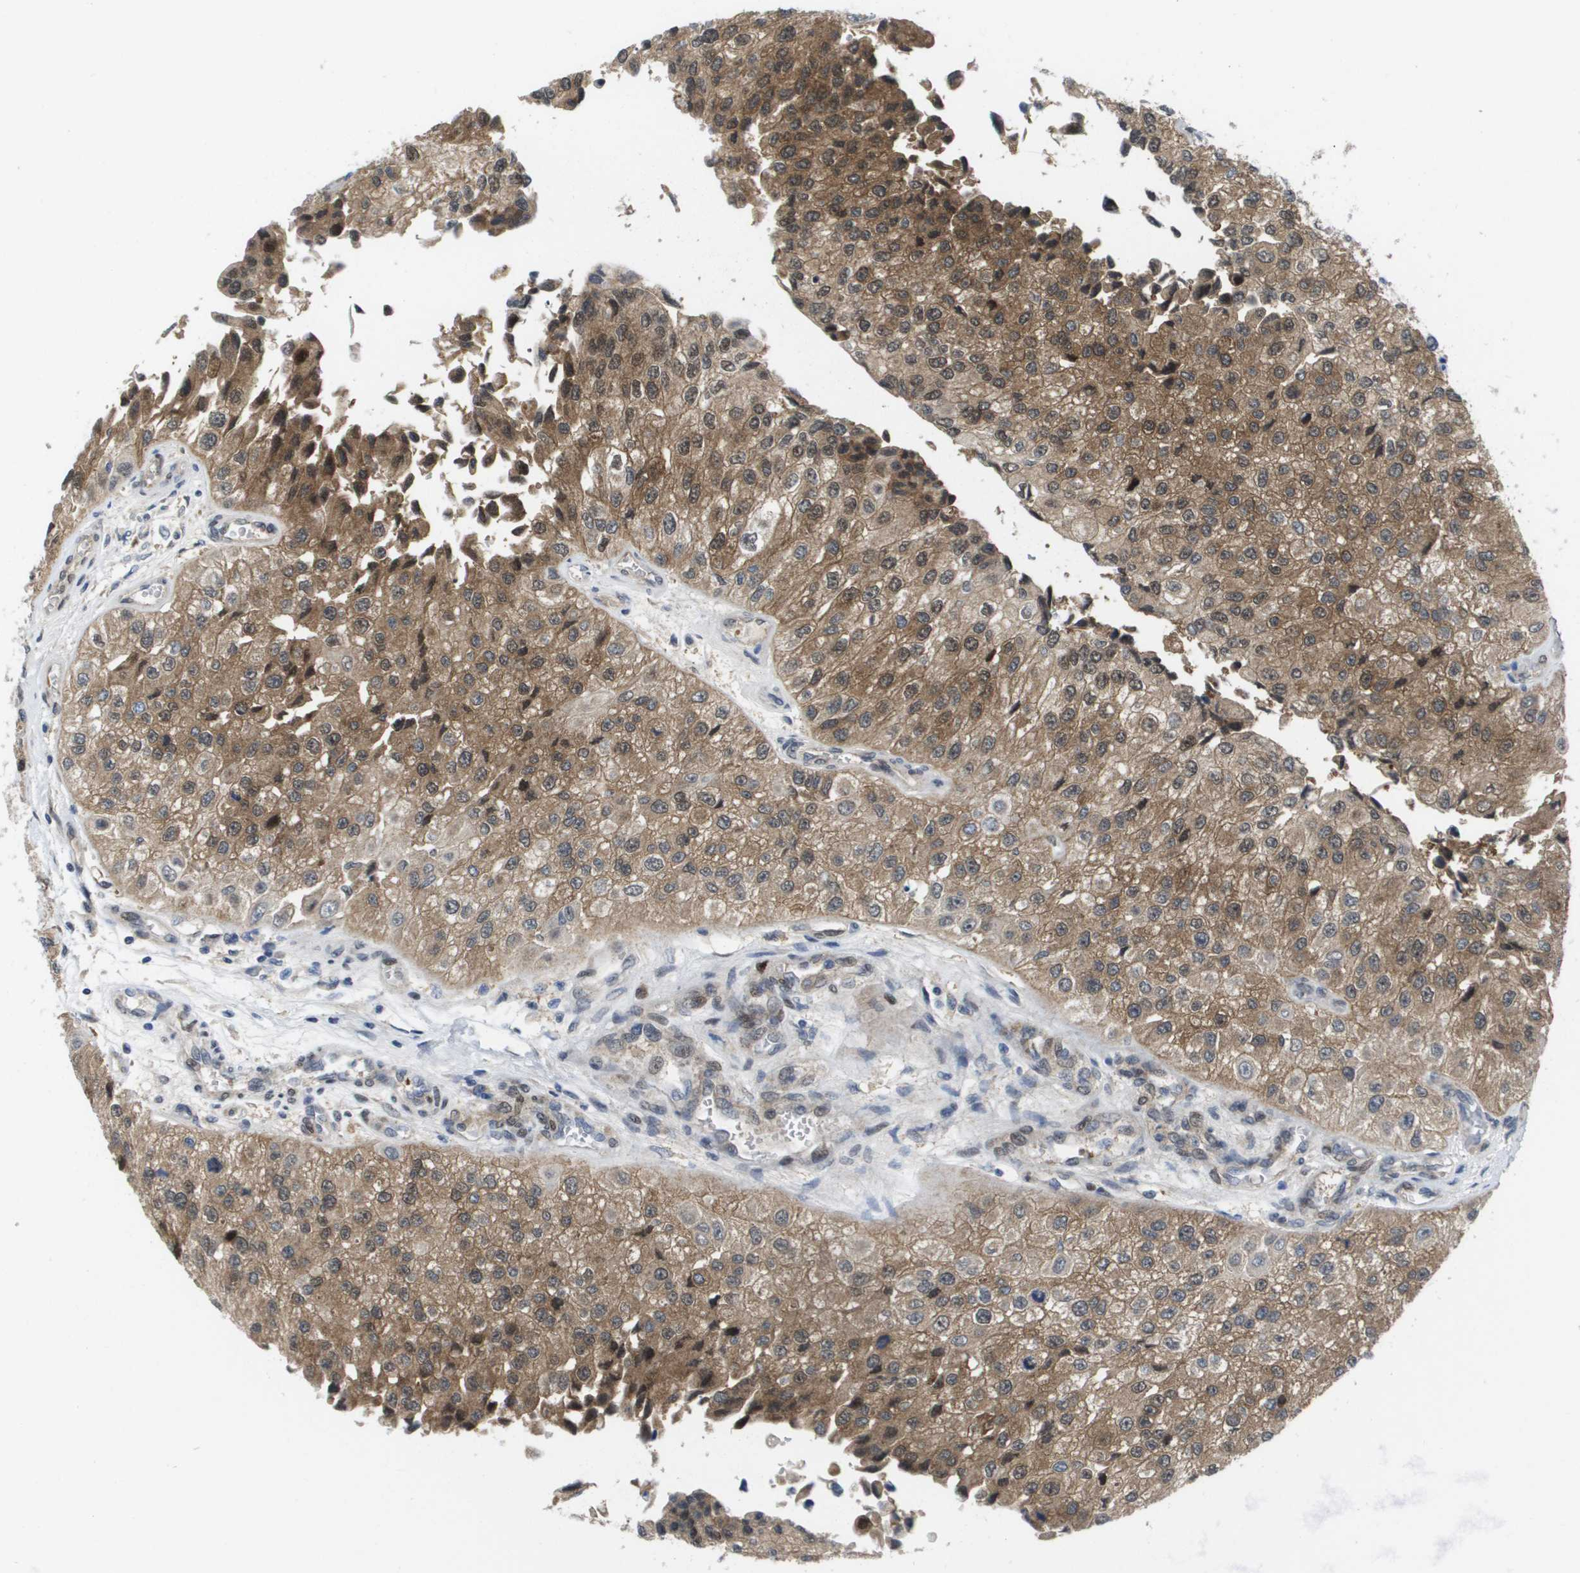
{"staining": {"intensity": "moderate", "quantity": ">75%", "location": "cytoplasmic/membranous"}, "tissue": "urothelial cancer", "cell_type": "Tumor cells", "image_type": "cancer", "snomed": [{"axis": "morphology", "description": "Urothelial carcinoma, High grade"}, {"axis": "topography", "description": "Kidney"}, {"axis": "topography", "description": "Urinary bladder"}], "caption": "Immunohistochemistry (DAB (3,3'-diaminobenzidine)) staining of high-grade urothelial carcinoma exhibits moderate cytoplasmic/membranous protein positivity in about >75% of tumor cells.", "gene": "FKBP4", "patient": {"sex": "male", "age": 77}}